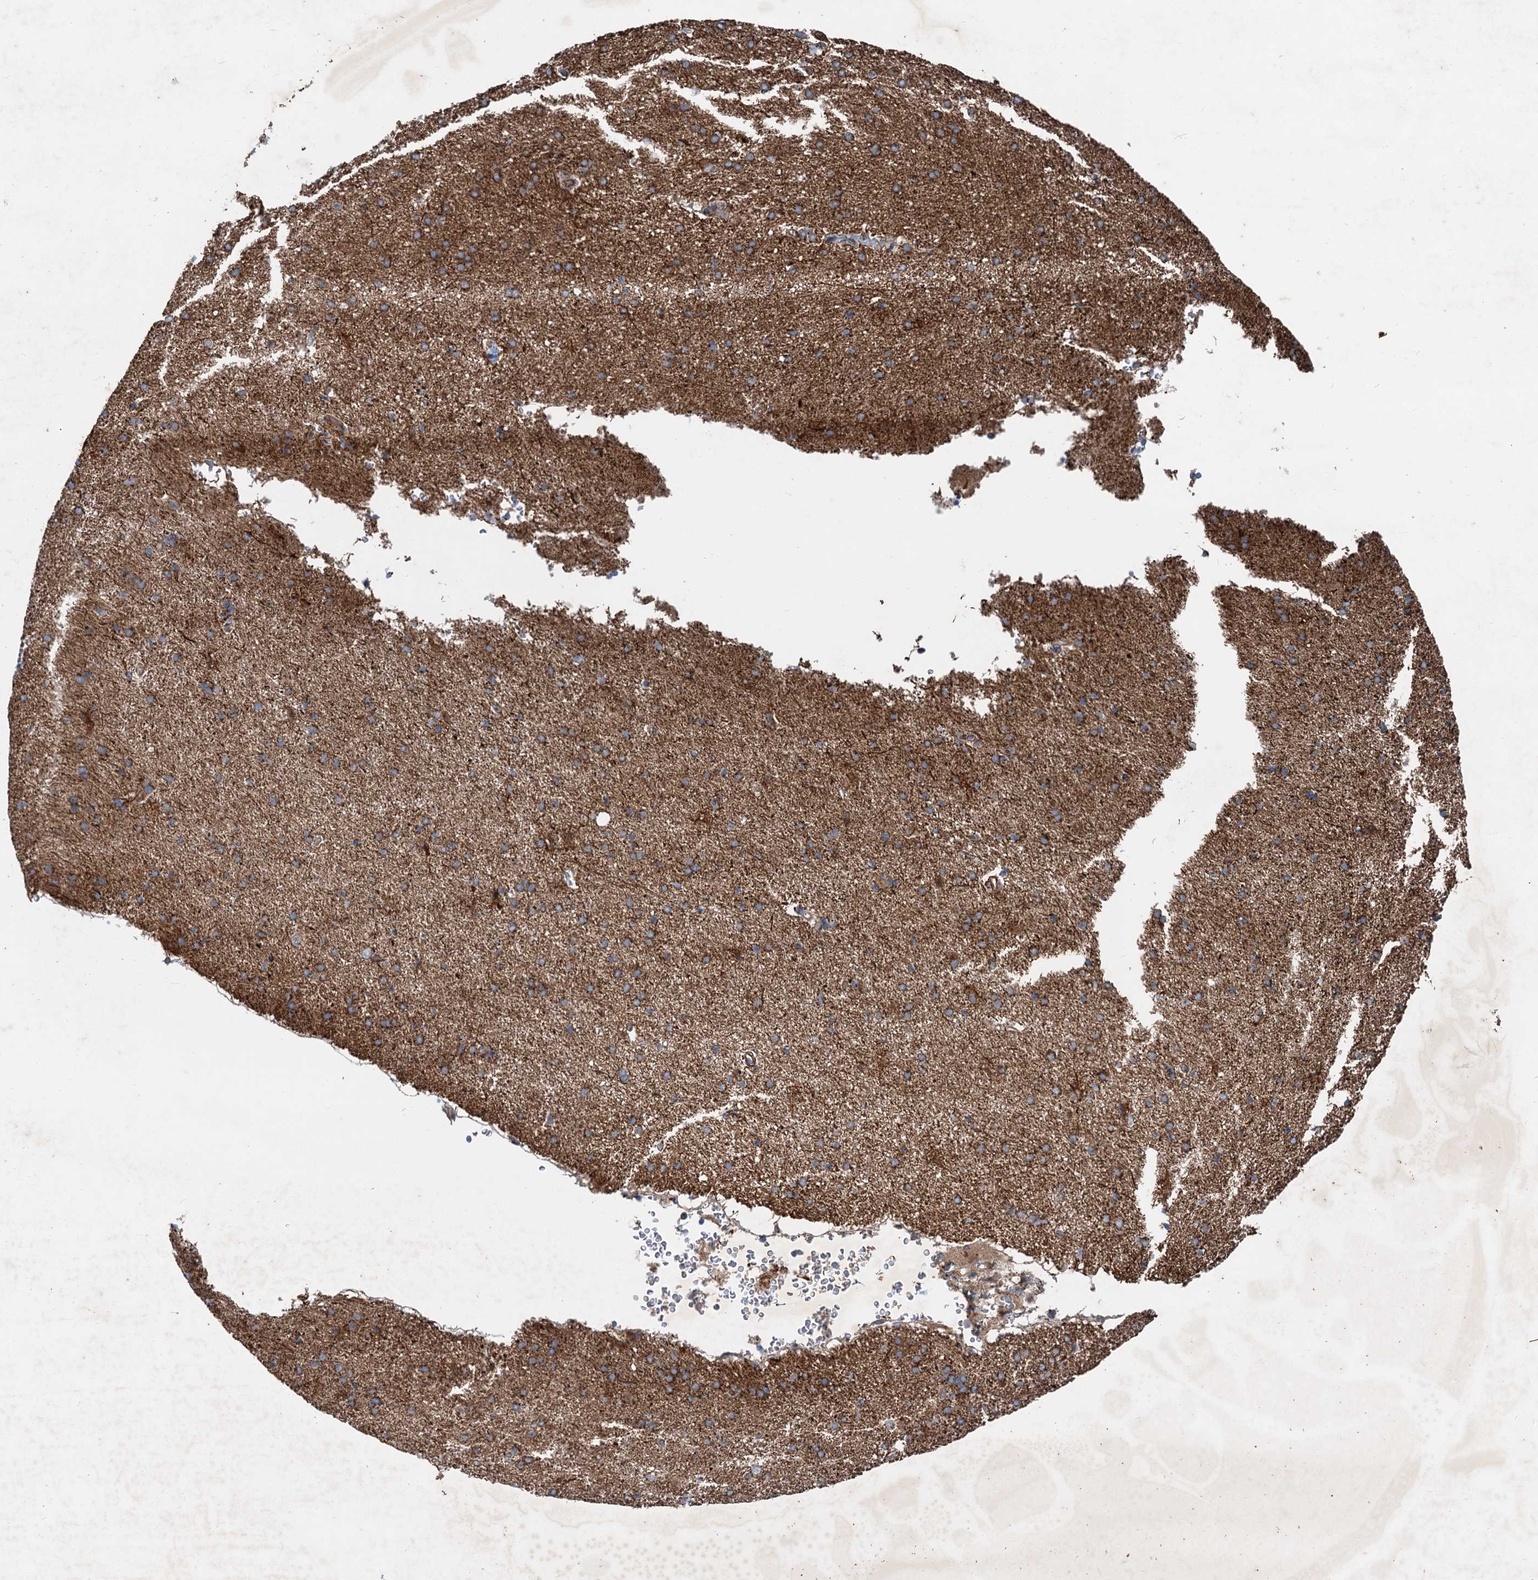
{"staining": {"intensity": "weak", "quantity": ">75%", "location": "cytoplasmic/membranous"}, "tissue": "cerebral cortex", "cell_type": "Endothelial cells", "image_type": "normal", "snomed": [{"axis": "morphology", "description": "Normal tissue, NOS"}, {"axis": "topography", "description": "Cerebral cortex"}], "caption": "The immunohistochemical stain shows weak cytoplasmic/membranous staining in endothelial cells of benign cerebral cortex.", "gene": "ANKRD26", "patient": {"sex": "male", "age": 62}}